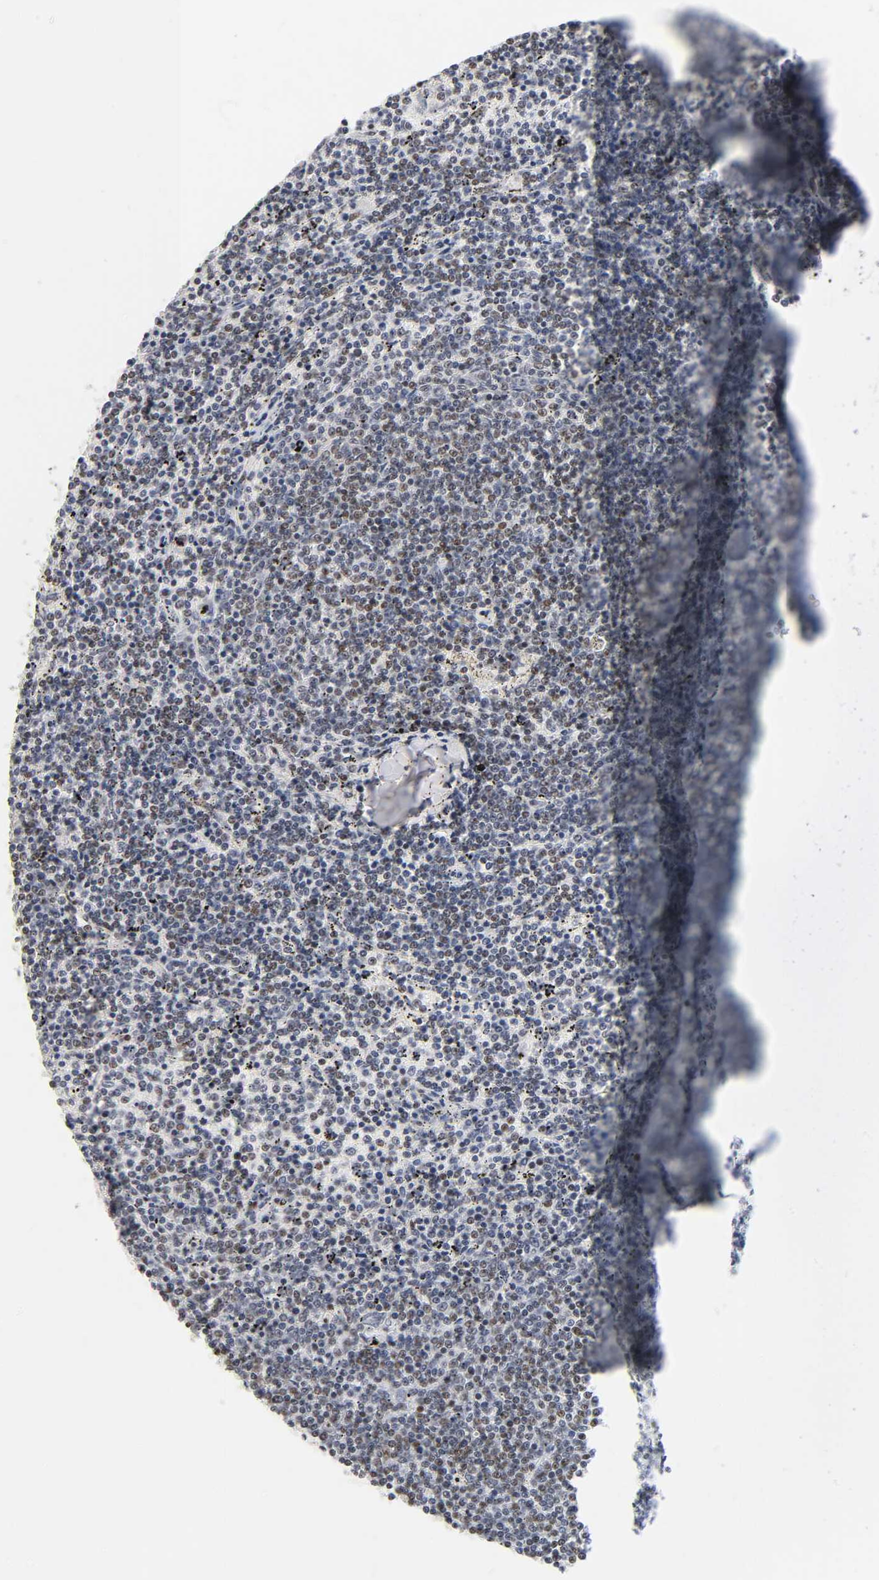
{"staining": {"intensity": "weak", "quantity": "25%-75%", "location": "nuclear"}, "tissue": "lymphoma", "cell_type": "Tumor cells", "image_type": "cancer", "snomed": [{"axis": "morphology", "description": "Malignant lymphoma, non-Hodgkin's type, Low grade"}, {"axis": "topography", "description": "Spleen"}], "caption": "Immunohistochemistry (IHC) histopathology image of low-grade malignant lymphoma, non-Hodgkin's type stained for a protein (brown), which demonstrates low levels of weak nuclear positivity in about 25%-75% of tumor cells.", "gene": "SP3", "patient": {"sex": "female", "age": 50}}